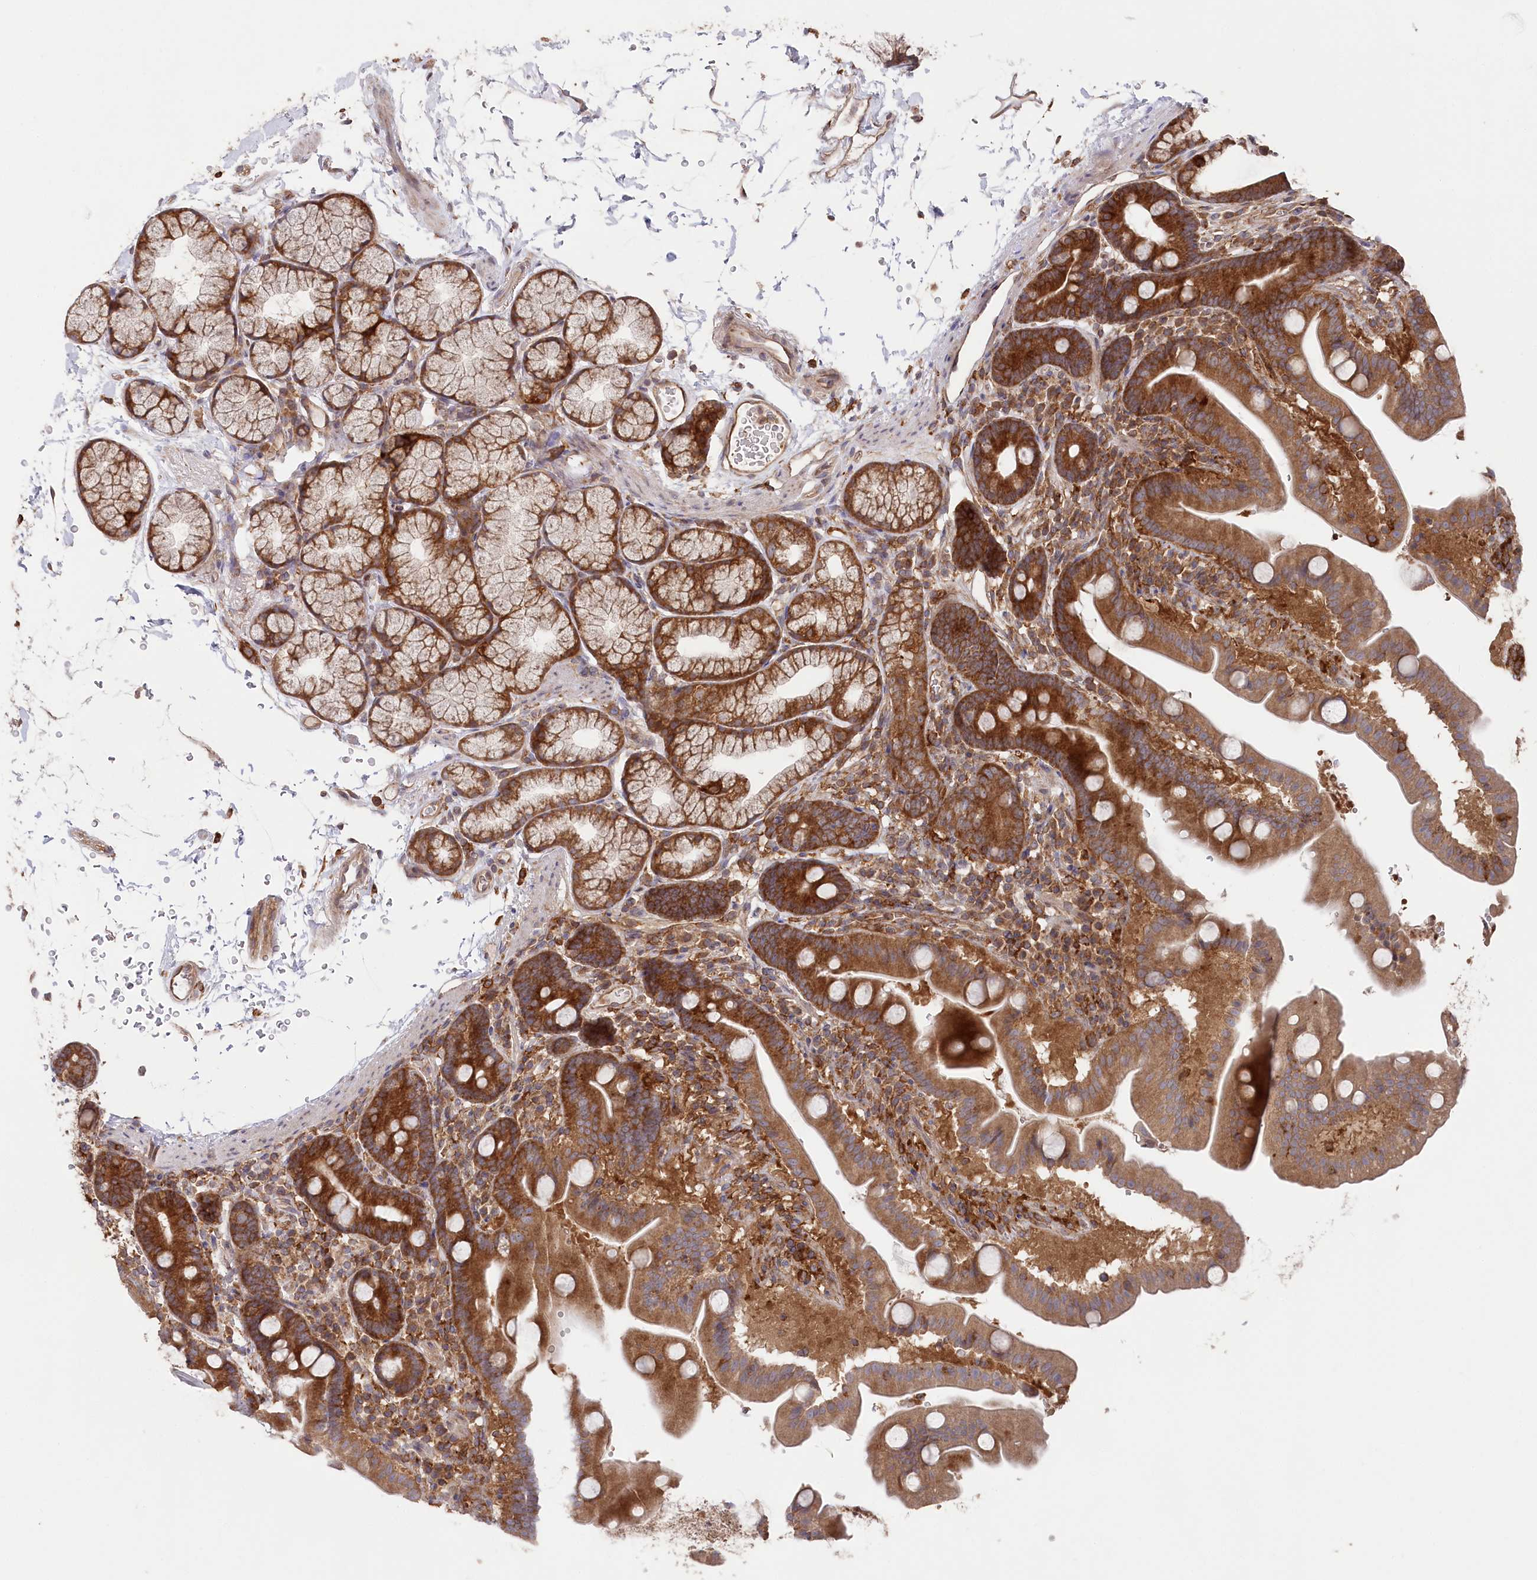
{"staining": {"intensity": "strong", "quantity": ">75%", "location": "cytoplasmic/membranous"}, "tissue": "duodenum", "cell_type": "Glandular cells", "image_type": "normal", "snomed": [{"axis": "morphology", "description": "Normal tissue, NOS"}, {"axis": "topography", "description": "Duodenum"}], "caption": "Immunohistochemistry (IHC) (DAB) staining of unremarkable duodenum reveals strong cytoplasmic/membranous protein expression in about >75% of glandular cells.", "gene": "PPP1R21", "patient": {"sex": "male", "age": 54}}